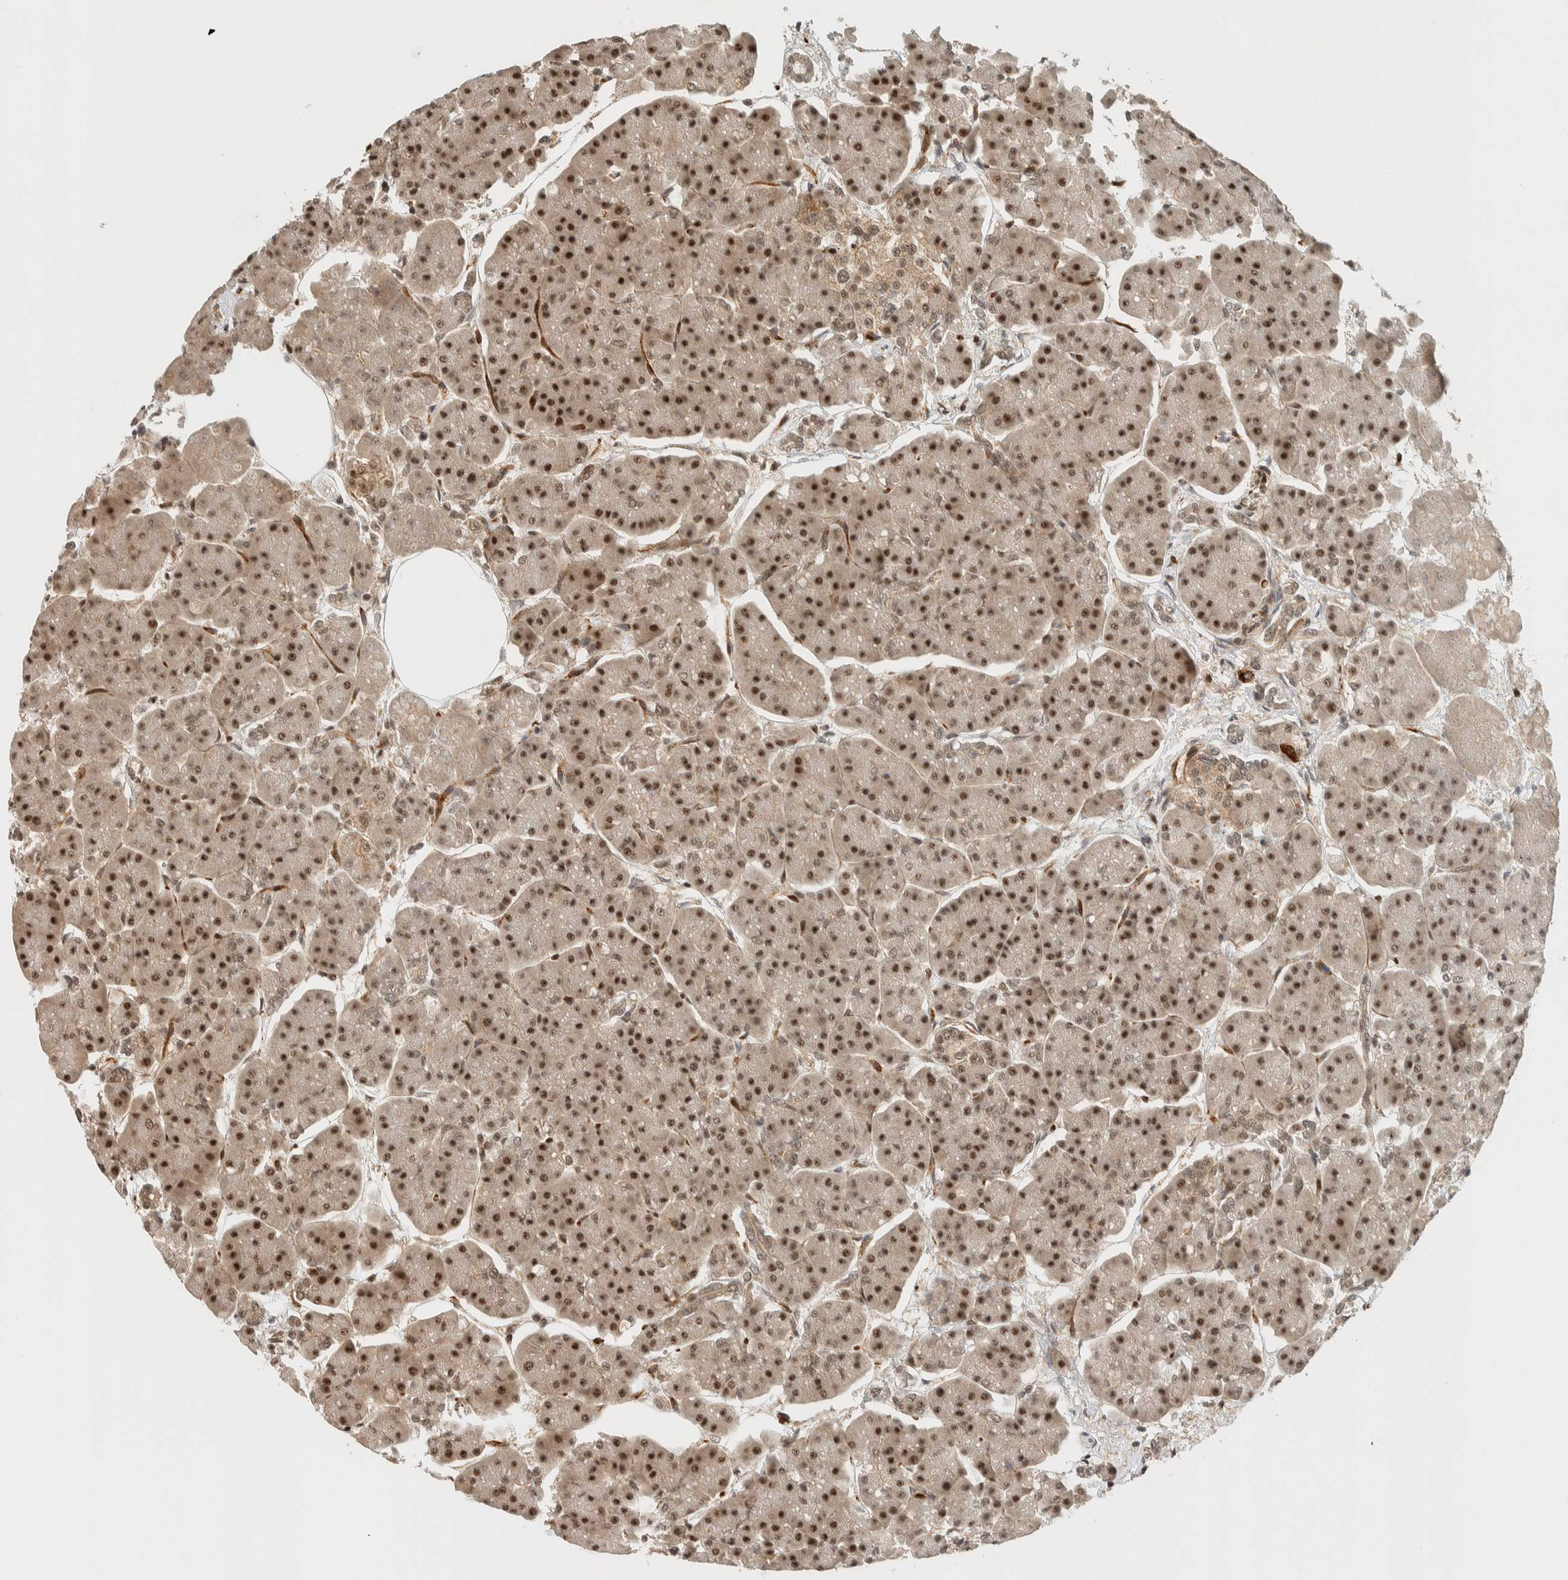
{"staining": {"intensity": "strong", "quantity": ">75%", "location": "nuclear"}, "tissue": "pancreas", "cell_type": "Exocrine glandular cells", "image_type": "normal", "snomed": [{"axis": "morphology", "description": "Normal tissue, NOS"}, {"axis": "topography", "description": "Pancreas"}], "caption": "The photomicrograph reveals immunohistochemical staining of unremarkable pancreas. There is strong nuclear positivity is present in about >75% of exocrine glandular cells. (IHC, brightfield microscopy, high magnification).", "gene": "SIK1", "patient": {"sex": "female", "age": 70}}